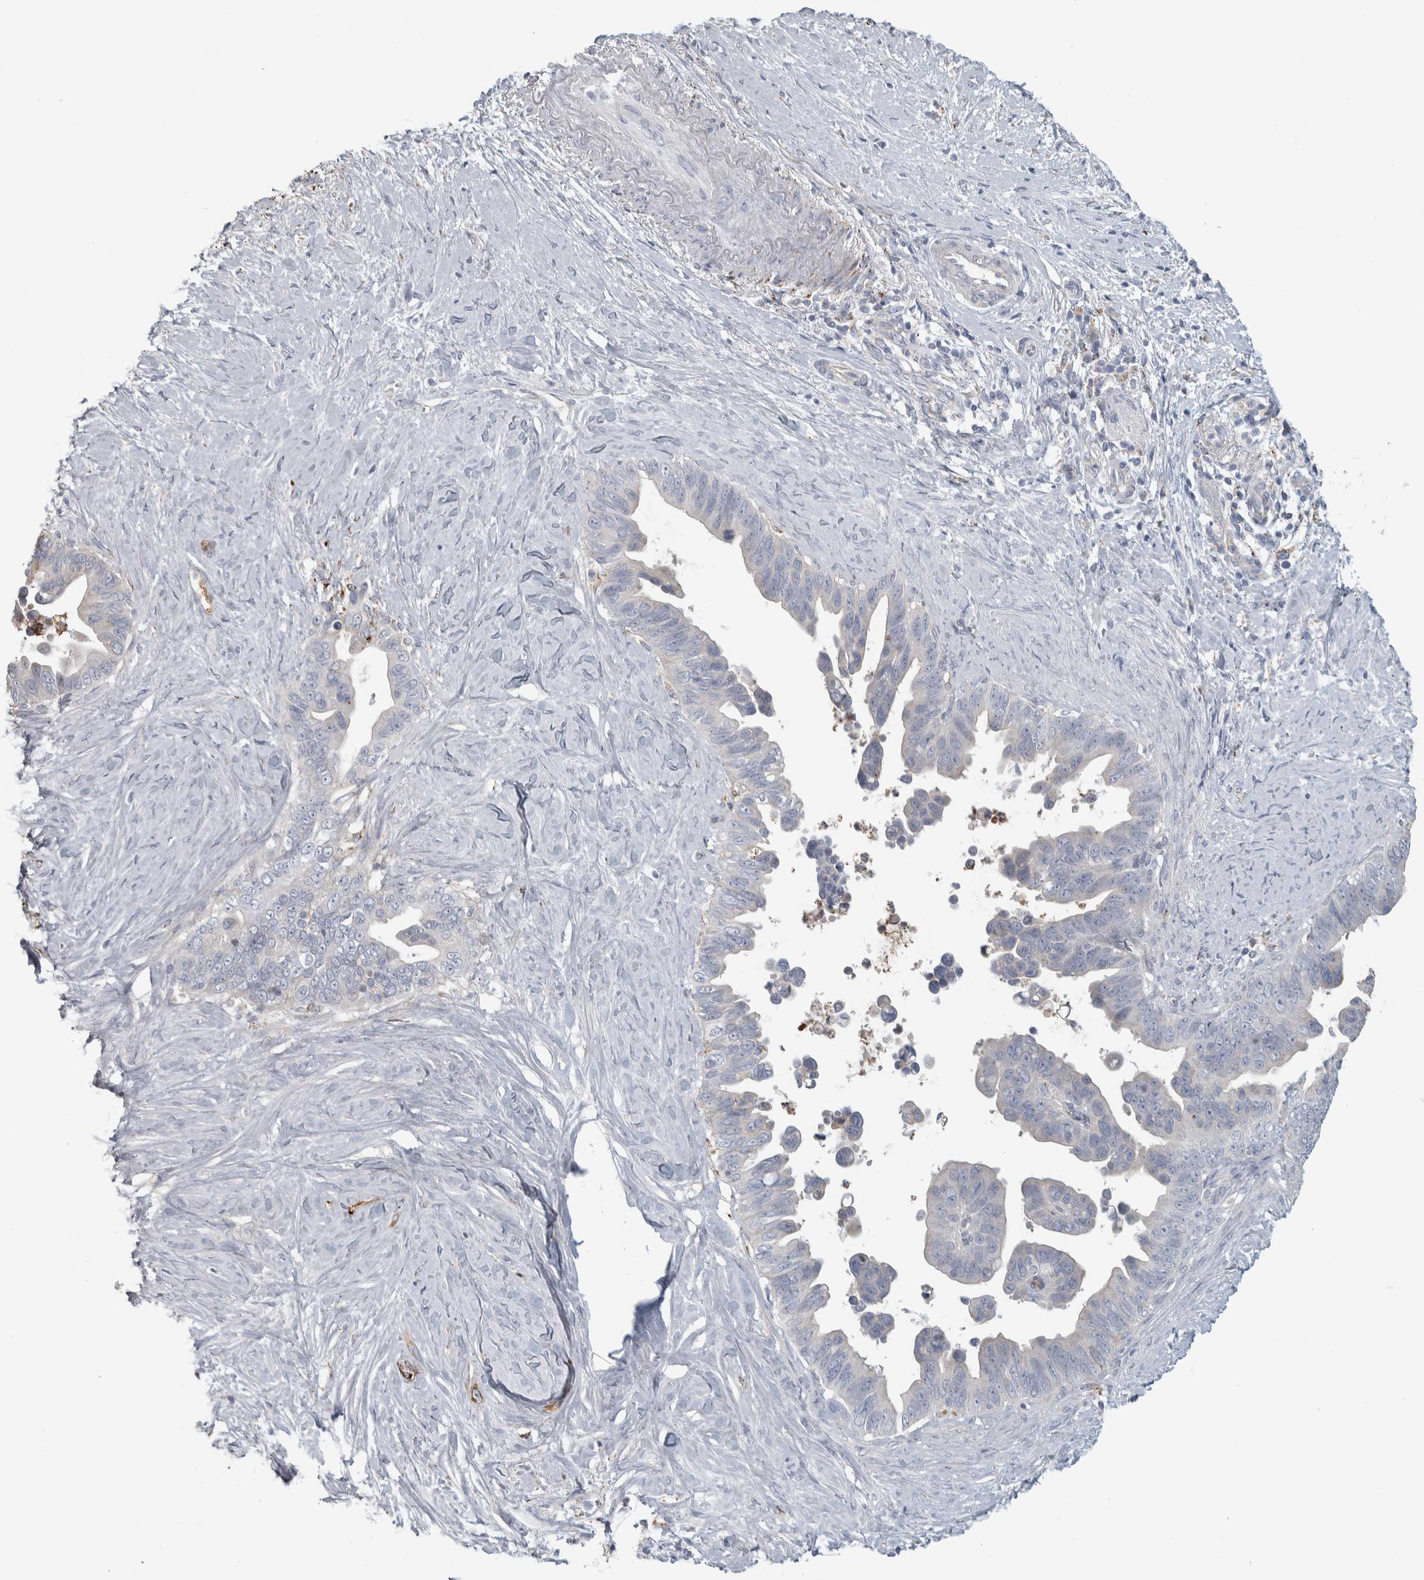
{"staining": {"intensity": "negative", "quantity": "none", "location": "none"}, "tissue": "pancreatic cancer", "cell_type": "Tumor cells", "image_type": "cancer", "snomed": [{"axis": "morphology", "description": "Adenocarcinoma, NOS"}, {"axis": "topography", "description": "Pancreas"}], "caption": "DAB (3,3'-diaminobenzidine) immunohistochemical staining of human pancreatic cancer (adenocarcinoma) reveals no significant staining in tumor cells.", "gene": "FAM78A", "patient": {"sex": "female", "age": 72}}